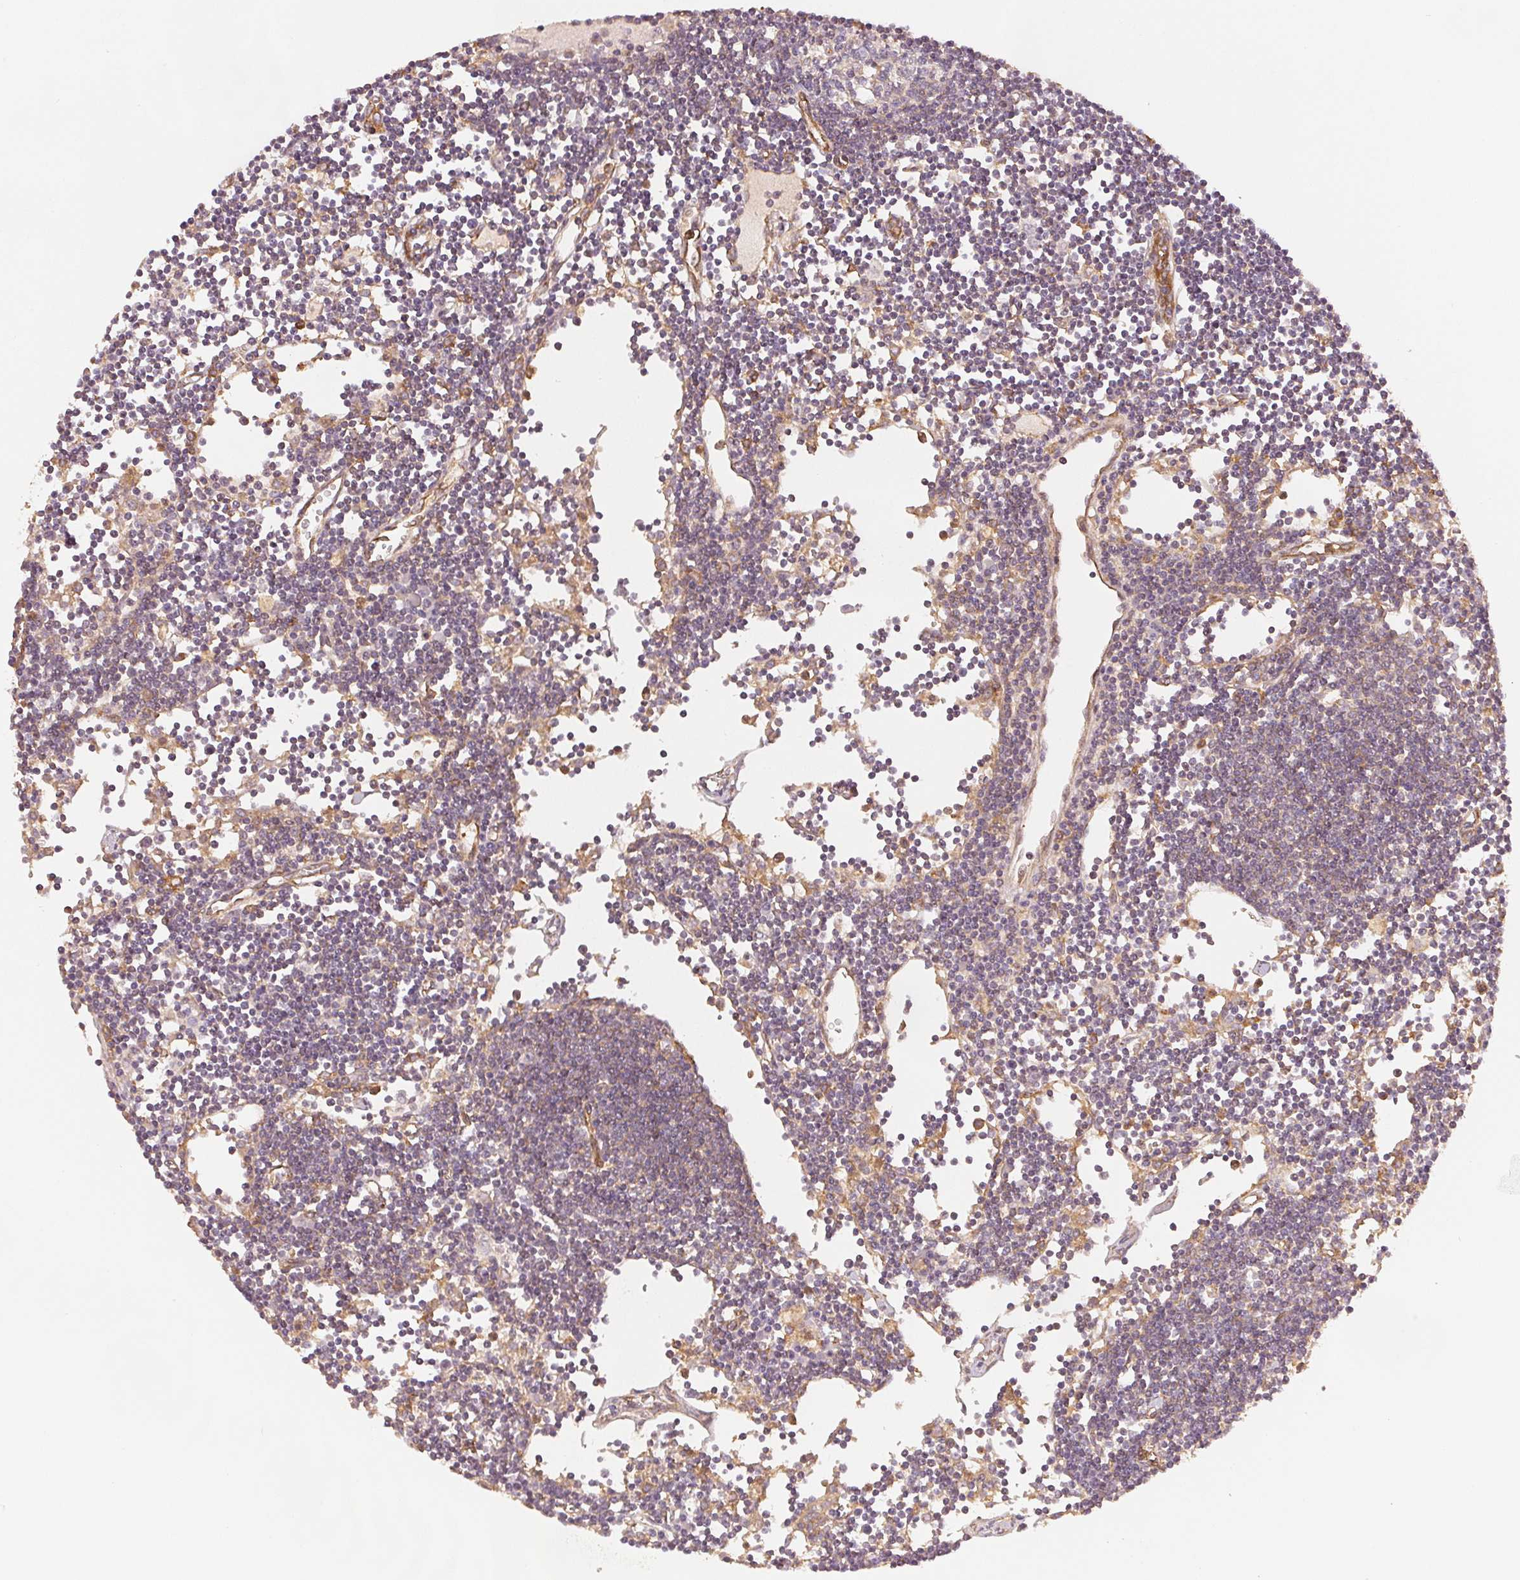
{"staining": {"intensity": "weak", "quantity": "25%-75%", "location": "cytoplasmic/membranous"}, "tissue": "lymph node", "cell_type": "Germinal center cells", "image_type": "normal", "snomed": [{"axis": "morphology", "description": "Normal tissue, NOS"}, {"axis": "topography", "description": "Lymph node"}], "caption": "A high-resolution histopathology image shows immunohistochemistry staining of normal lymph node, which reveals weak cytoplasmic/membranous positivity in about 25%-75% of germinal center cells.", "gene": "DIAPH2", "patient": {"sex": "female", "age": 65}}